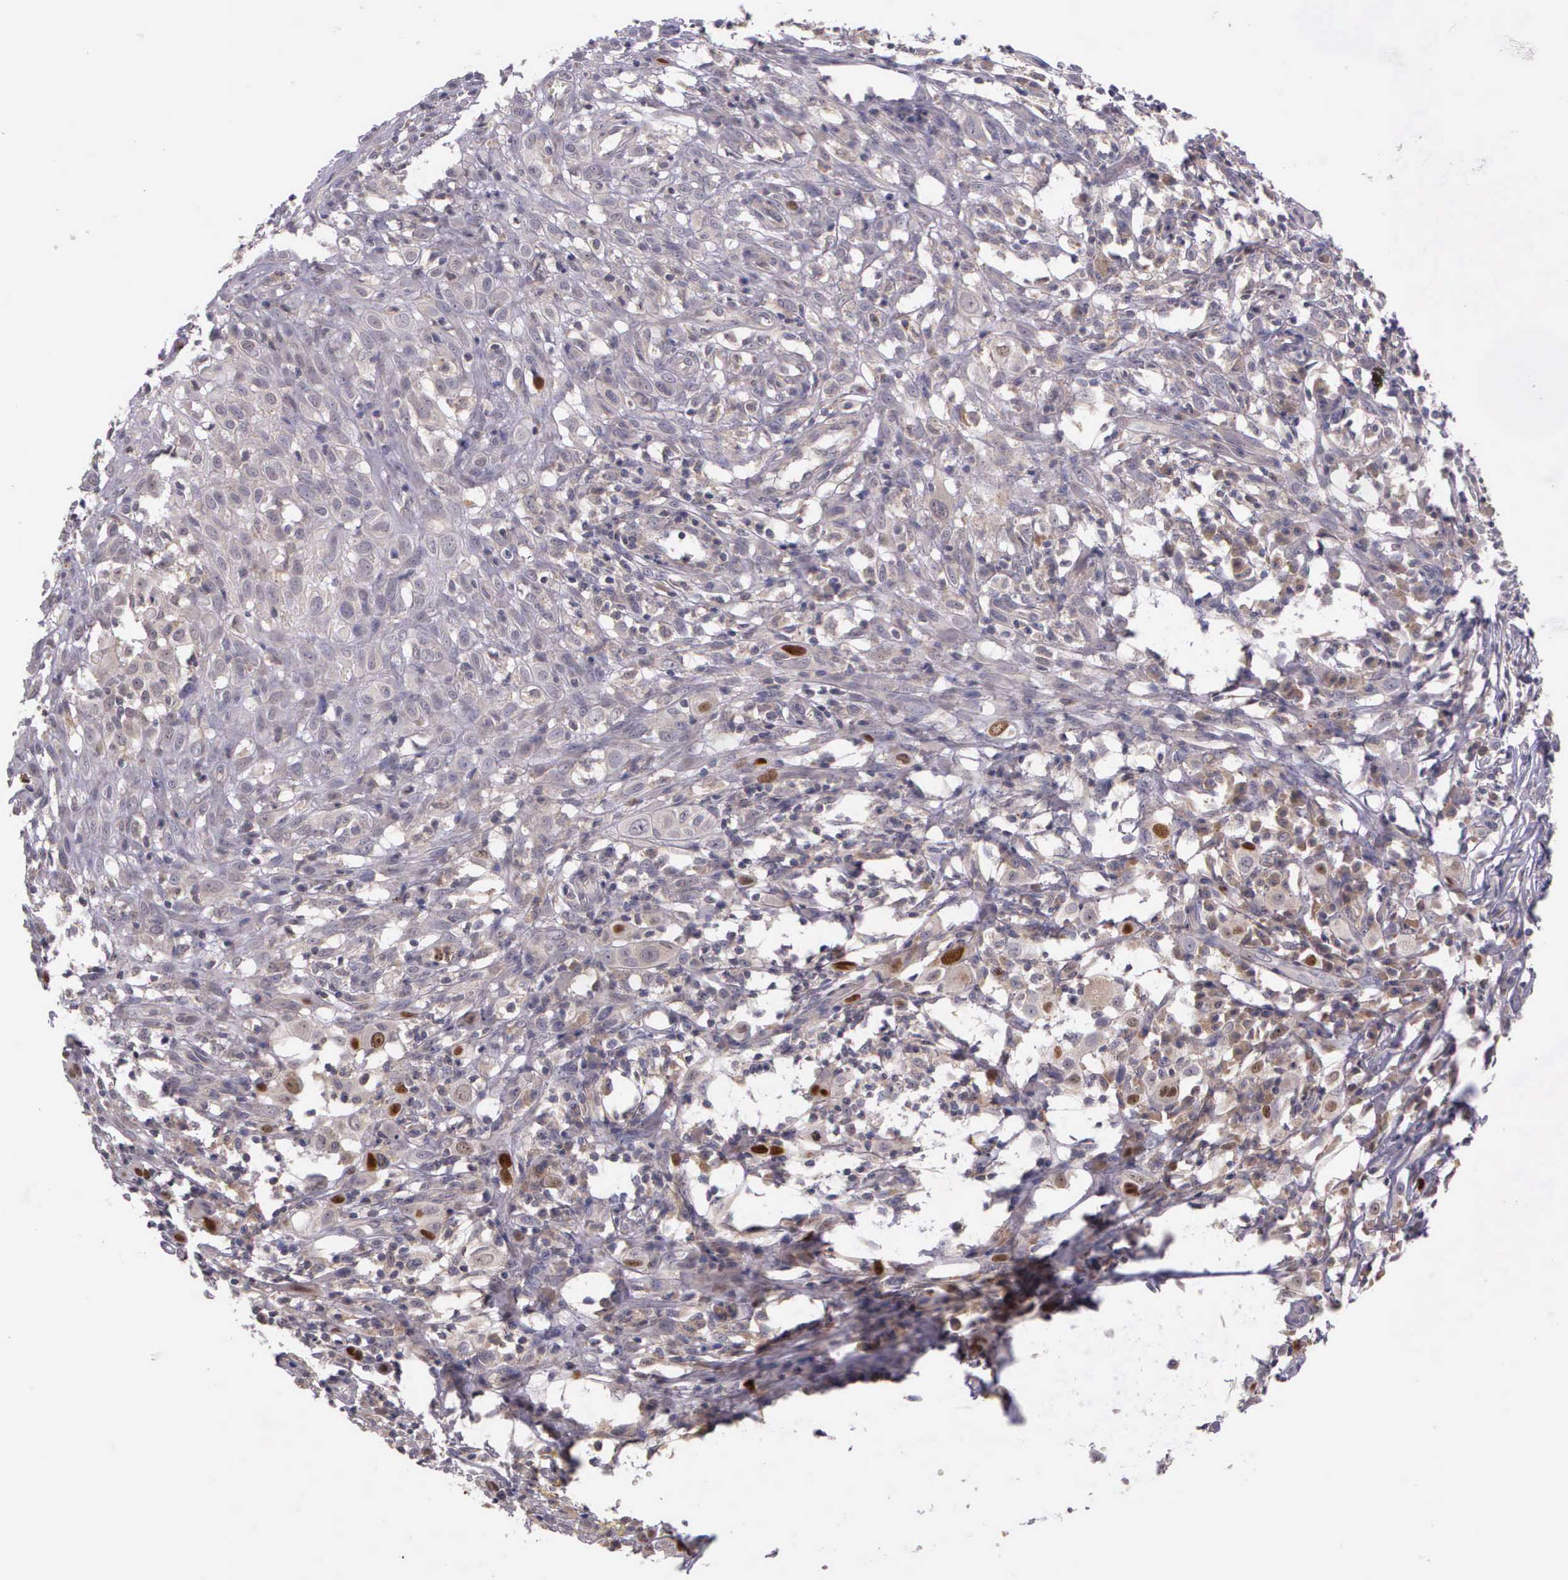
{"staining": {"intensity": "strong", "quantity": "<25%", "location": "nuclear"}, "tissue": "melanoma", "cell_type": "Tumor cells", "image_type": "cancer", "snomed": [{"axis": "morphology", "description": "Malignant melanoma, NOS"}, {"axis": "topography", "description": "Skin"}], "caption": "Protein staining of malignant melanoma tissue shows strong nuclear staining in about <25% of tumor cells.", "gene": "PRICKLE3", "patient": {"sex": "female", "age": 52}}